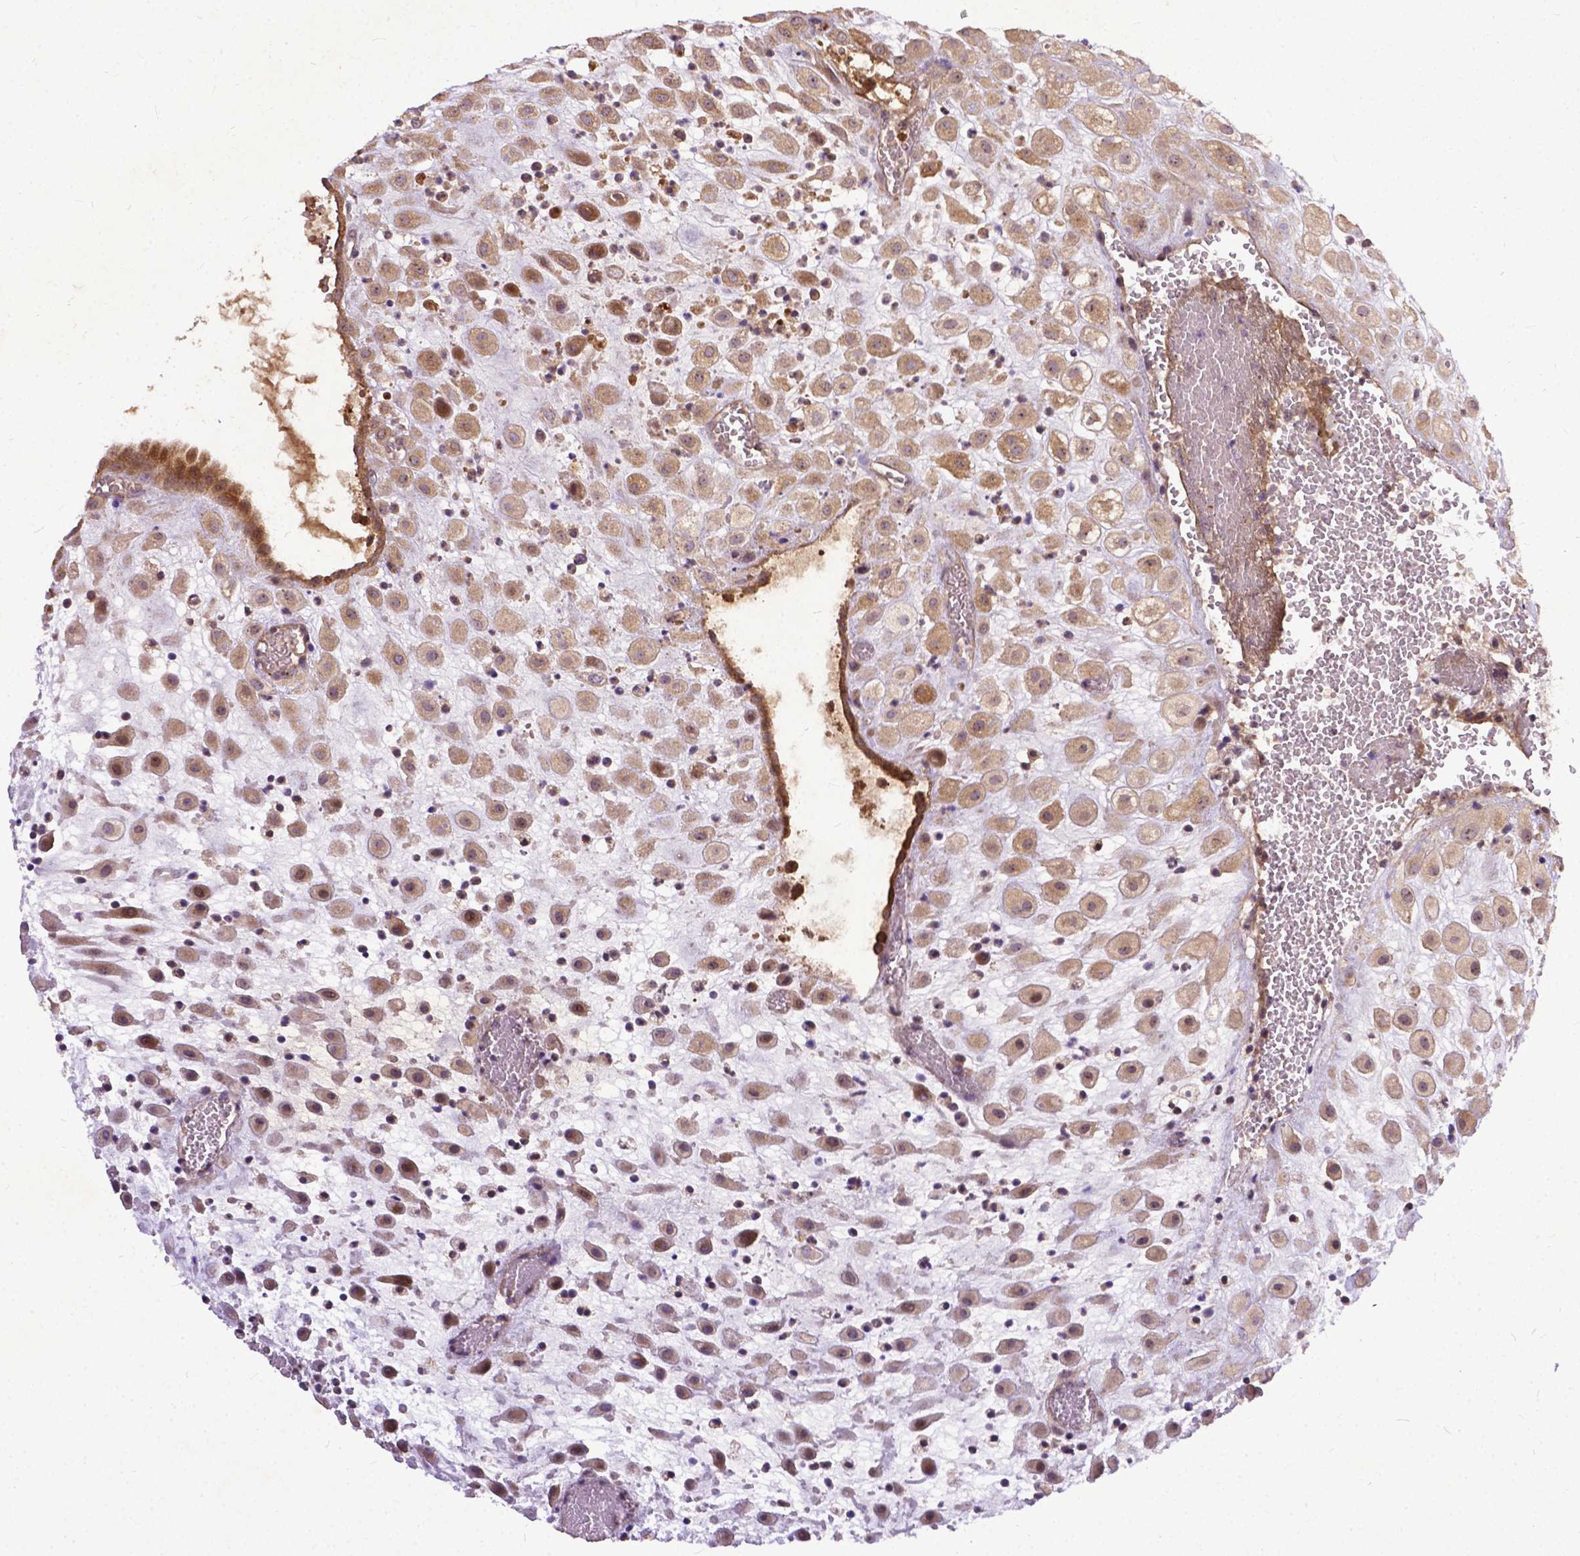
{"staining": {"intensity": "moderate", "quantity": ">75%", "location": "cytoplasmic/membranous,nuclear"}, "tissue": "placenta", "cell_type": "Decidual cells", "image_type": "normal", "snomed": [{"axis": "morphology", "description": "Normal tissue, NOS"}, {"axis": "topography", "description": "Placenta"}], "caption": "Immunohistochemical staining of unremarkable human placenta displays moderate cytoplasmic/membranous,nuclear protein expression in about >75% of decidual cells. The staining was performed using DAB, with brown indicating positive protein expression. Nuclei are stained blue with hematoxylin.", "gene": "PARP3", "patient": {"sex": "female", "age": 24}}